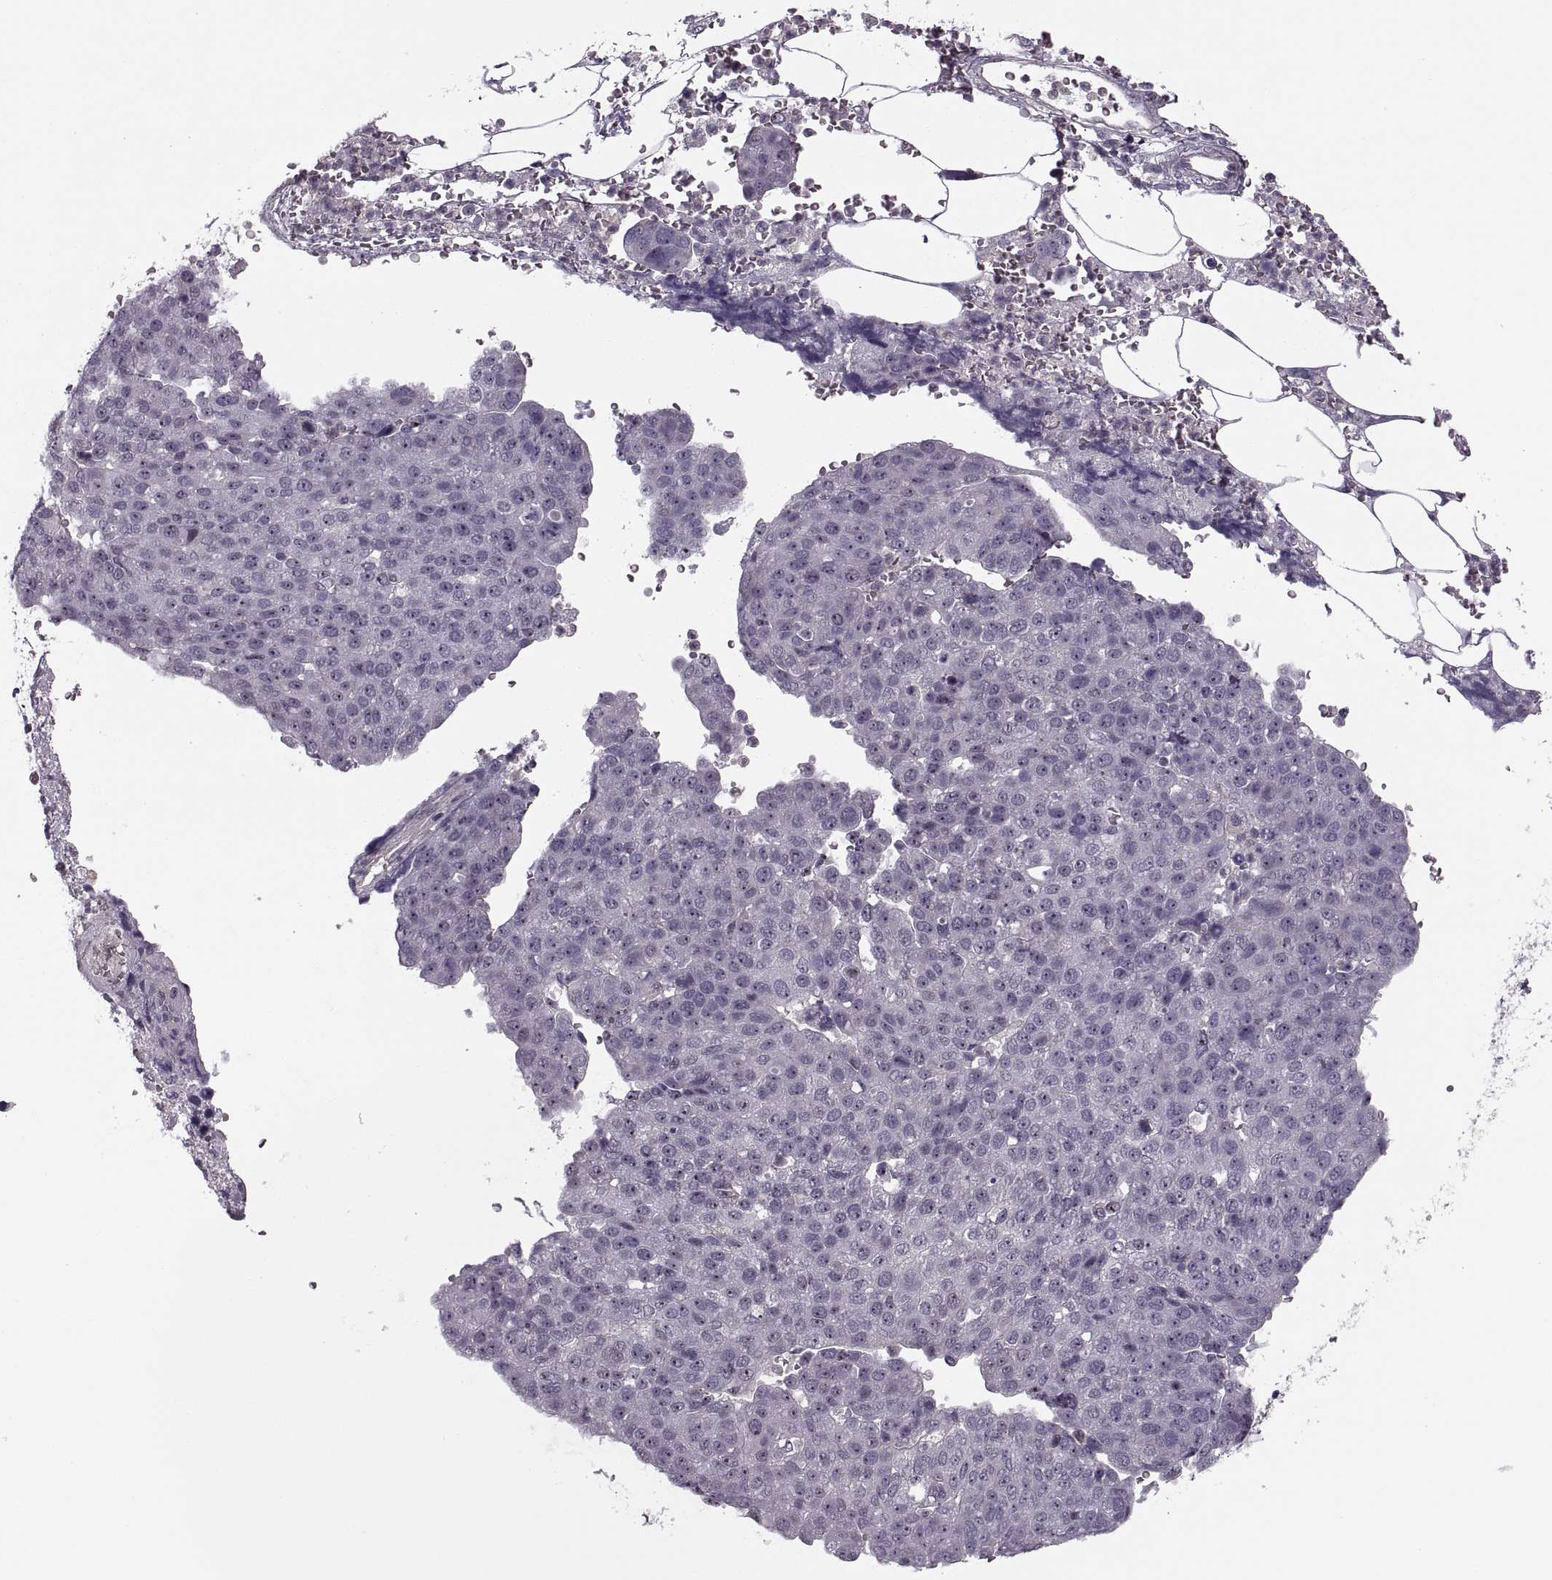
{"staining": {"intensity": "negative", "quantity": "none", "location": "none"}, "tissue": "pancreatic cancer", "cell_type": "Tumor cells", "image_type": "cancer", "snomed": [{"axis": "morphology", "description": "Adenocarcinoma, NOS"}, {"axis": "topography", "description": "Pancreas"}], "caption": "Immunohistochemical staining of human pancreatic cancer (adenocarcinoma) shows no significant staining in tumor cells.", "gene": "LUZP2", "patient": {"sex": "female", "age": 61}}